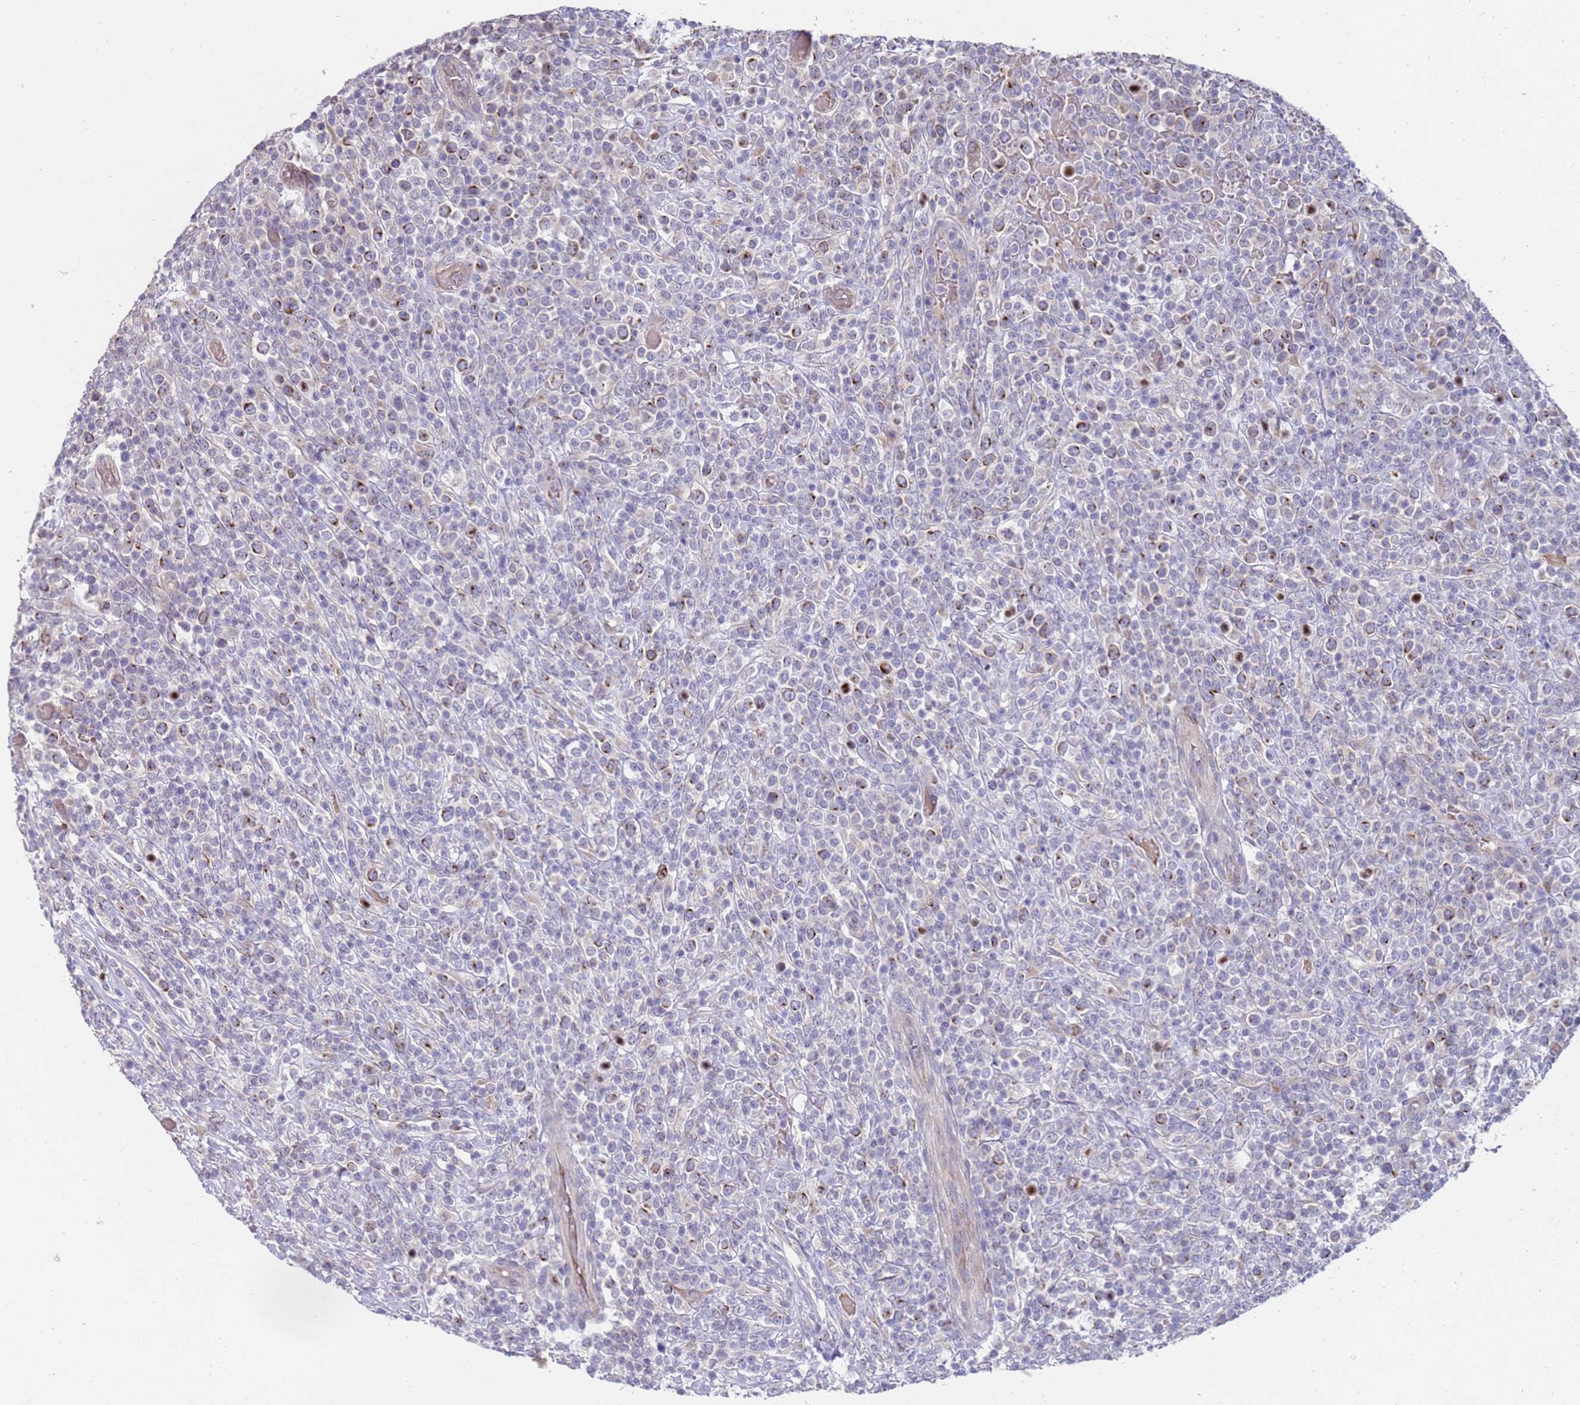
{"staining": {"intensity": "moderate", "quantity": "<25%", "location": "cytoplasmic/membranous"}, "tissue": "lymphoma", "cell_type": "Tumor cells", "image_type": "cancer", "snomed": [{"axis": "morphology", "description": "Malignant lymphoma, non-Hodgkin's type, High grade"}, {"axis": "topography", "description": "Colon"}], "caption": "Human lymphoma stained with a brown dye reveals moderate cytoplasmic/membranous positive staining in approximately <25% of tumor cells.", "gene": "NMUR2", "patient": {"sex": "female", "age": 53}}